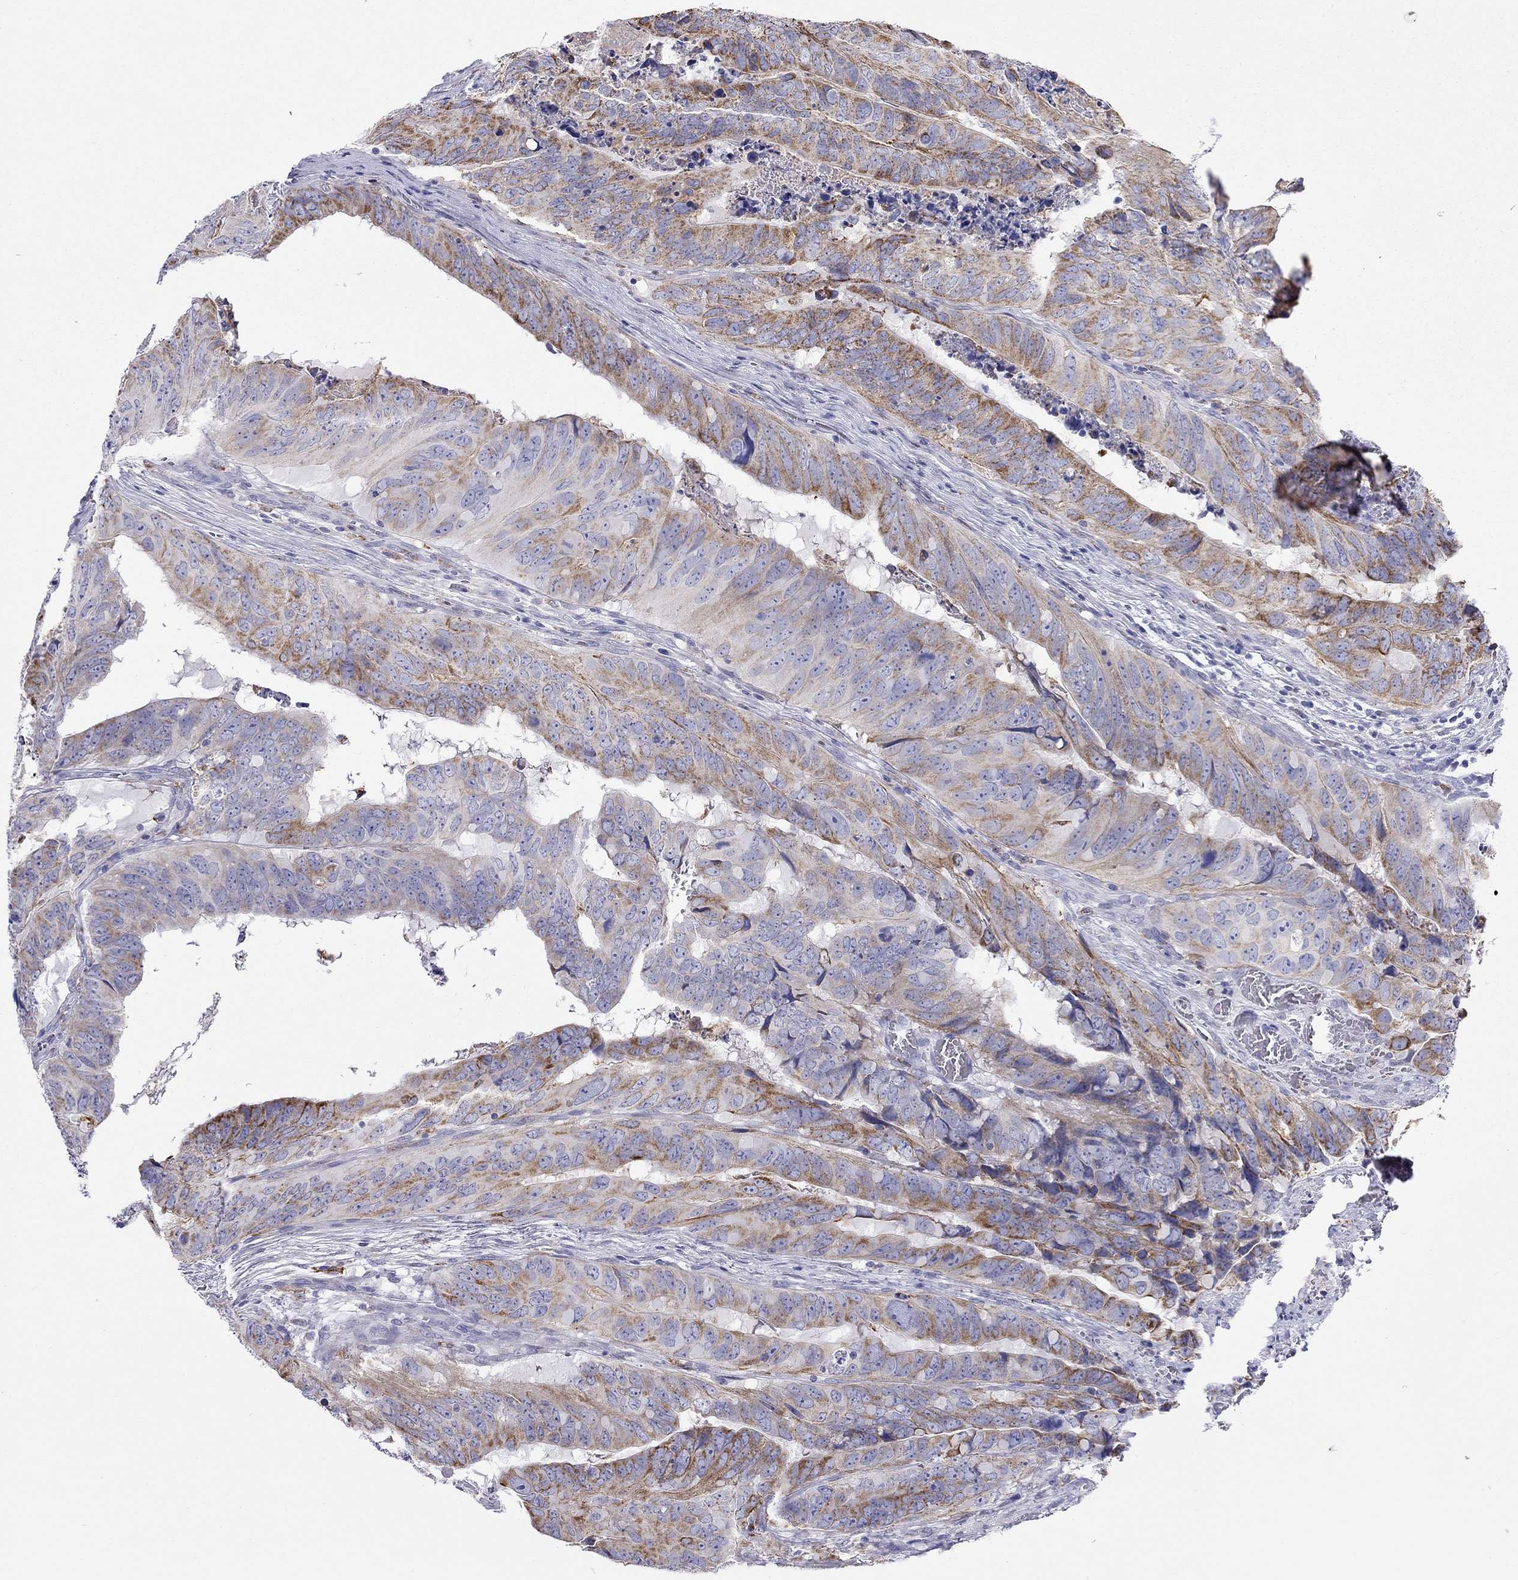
{"staining": {"intensity": "moderate", "quantity": ">75%", "location": "cytoplasmic/membranous"}, "tissue": "colorectal cancer", "cell_type": "Tumor cells", "image_type": "cancer", "snomed": [{"axis": "morphology", "description": "Adenocarcinoma, NOS"}, {"axis": "topography", "description": "Colon"}], "caption": "A high-resolution histopathology image shows immunohistochemistry (IHC) staining of colorectal cancer (adenocarcinoma), which displays moderate cytoplasmic/membranous expression in about >75% of tumor cells.", "gene": "SLC46A2", "patient": {"sex": "male", "age": 79}}